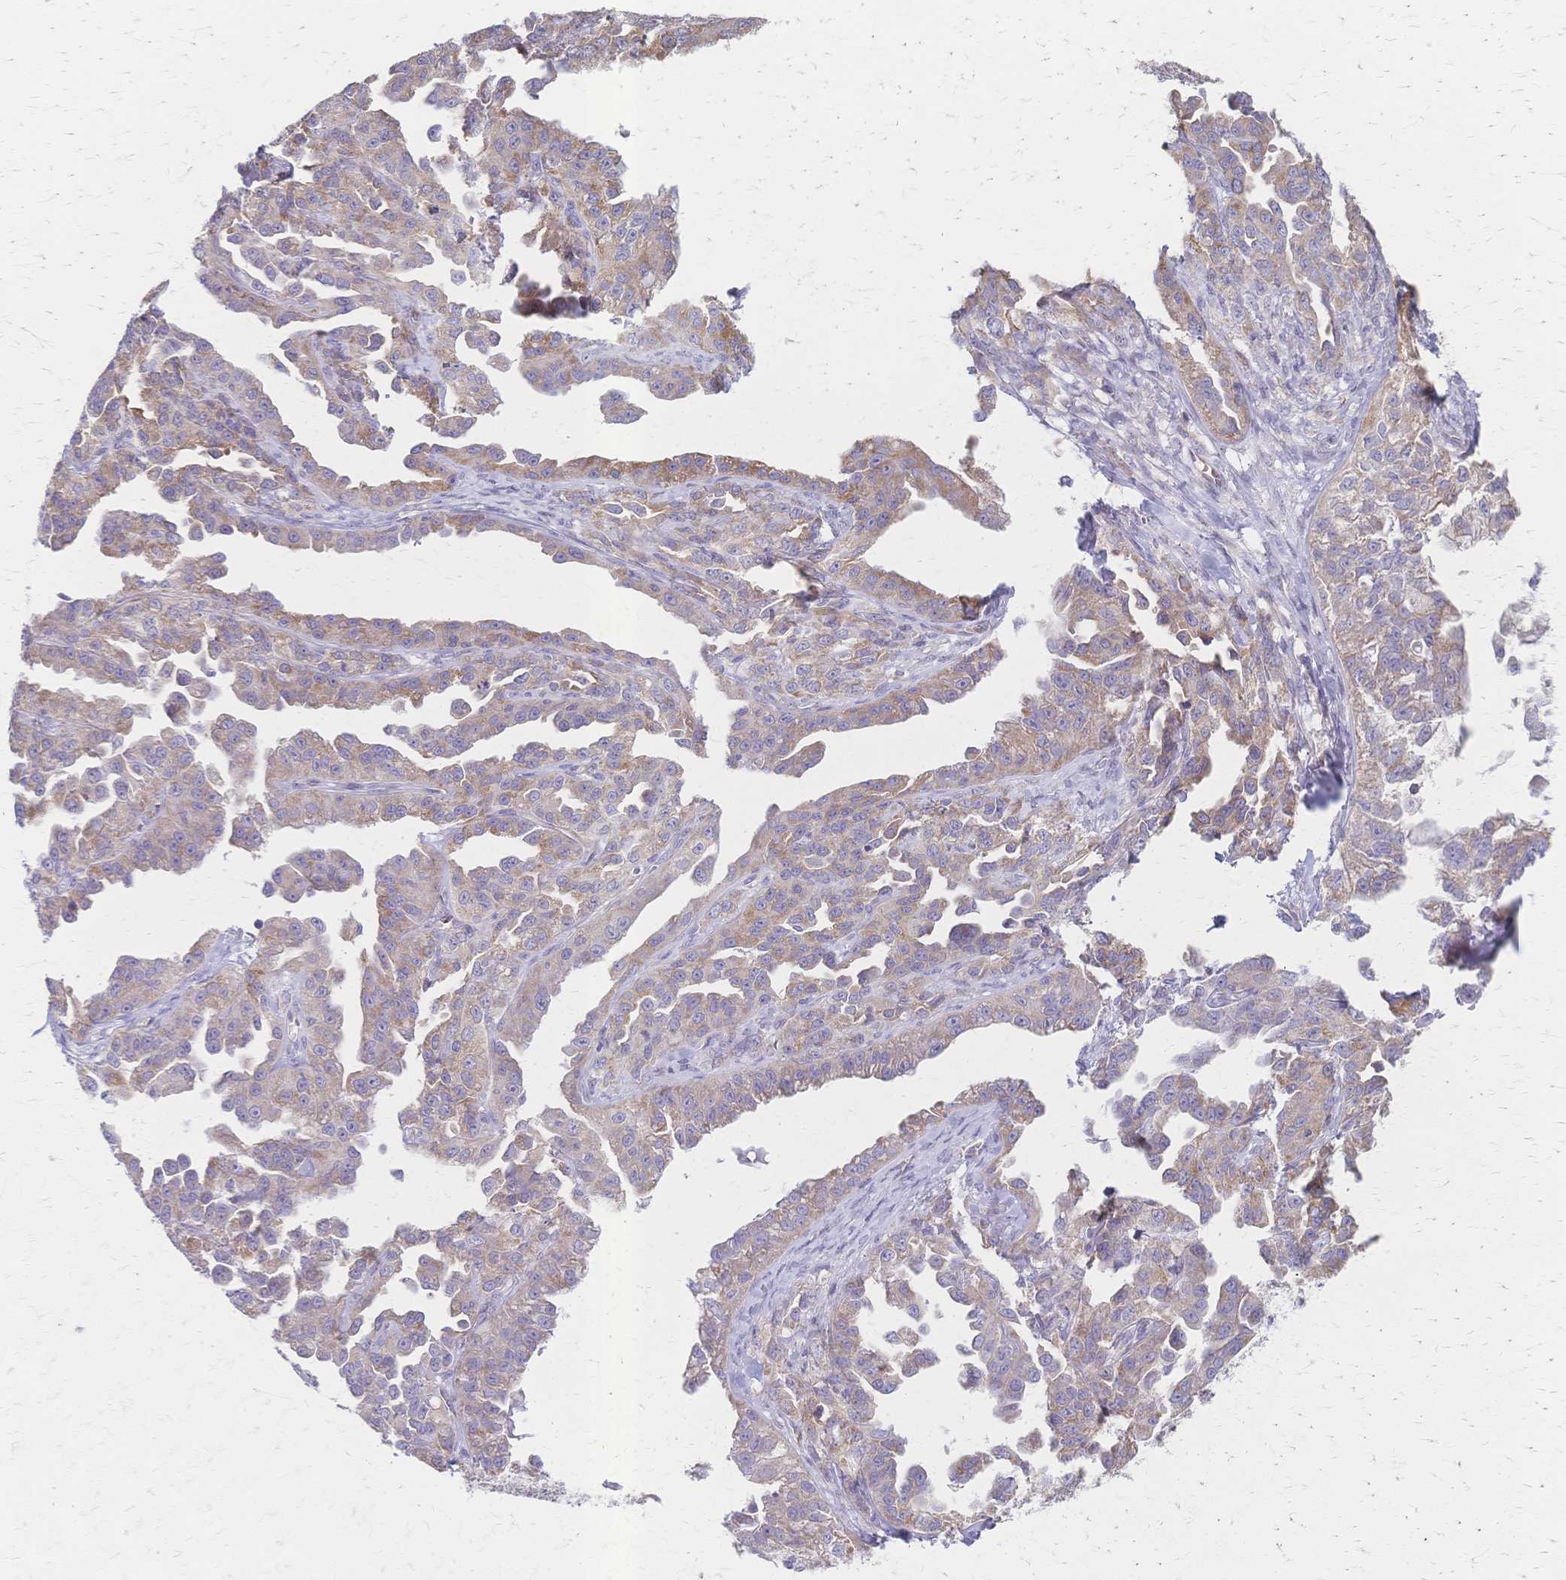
{"staining": {"intensity": "weak", "quantity": ">75%", "location": "cytoplasmic/membranous"}, "tissue": "ovarian cancer", "cell_type": "Tumor cells", "image_type": "cancer", "snomed": [{"axis": "morphology", "description": "Cystadenocarcinoma, serous, NOS"}, {"axis": "topography", "description": "Ovary"}], "caption": "IHC (DAB) staining of serous cystadenocarcinoma (ovarian) demonstrates weak cytoplasmic/membranous protein positivity in approximately >75% of tumor cells.", "gene": "CYB5A", "patient": {"sex": "female", "age": 75}}